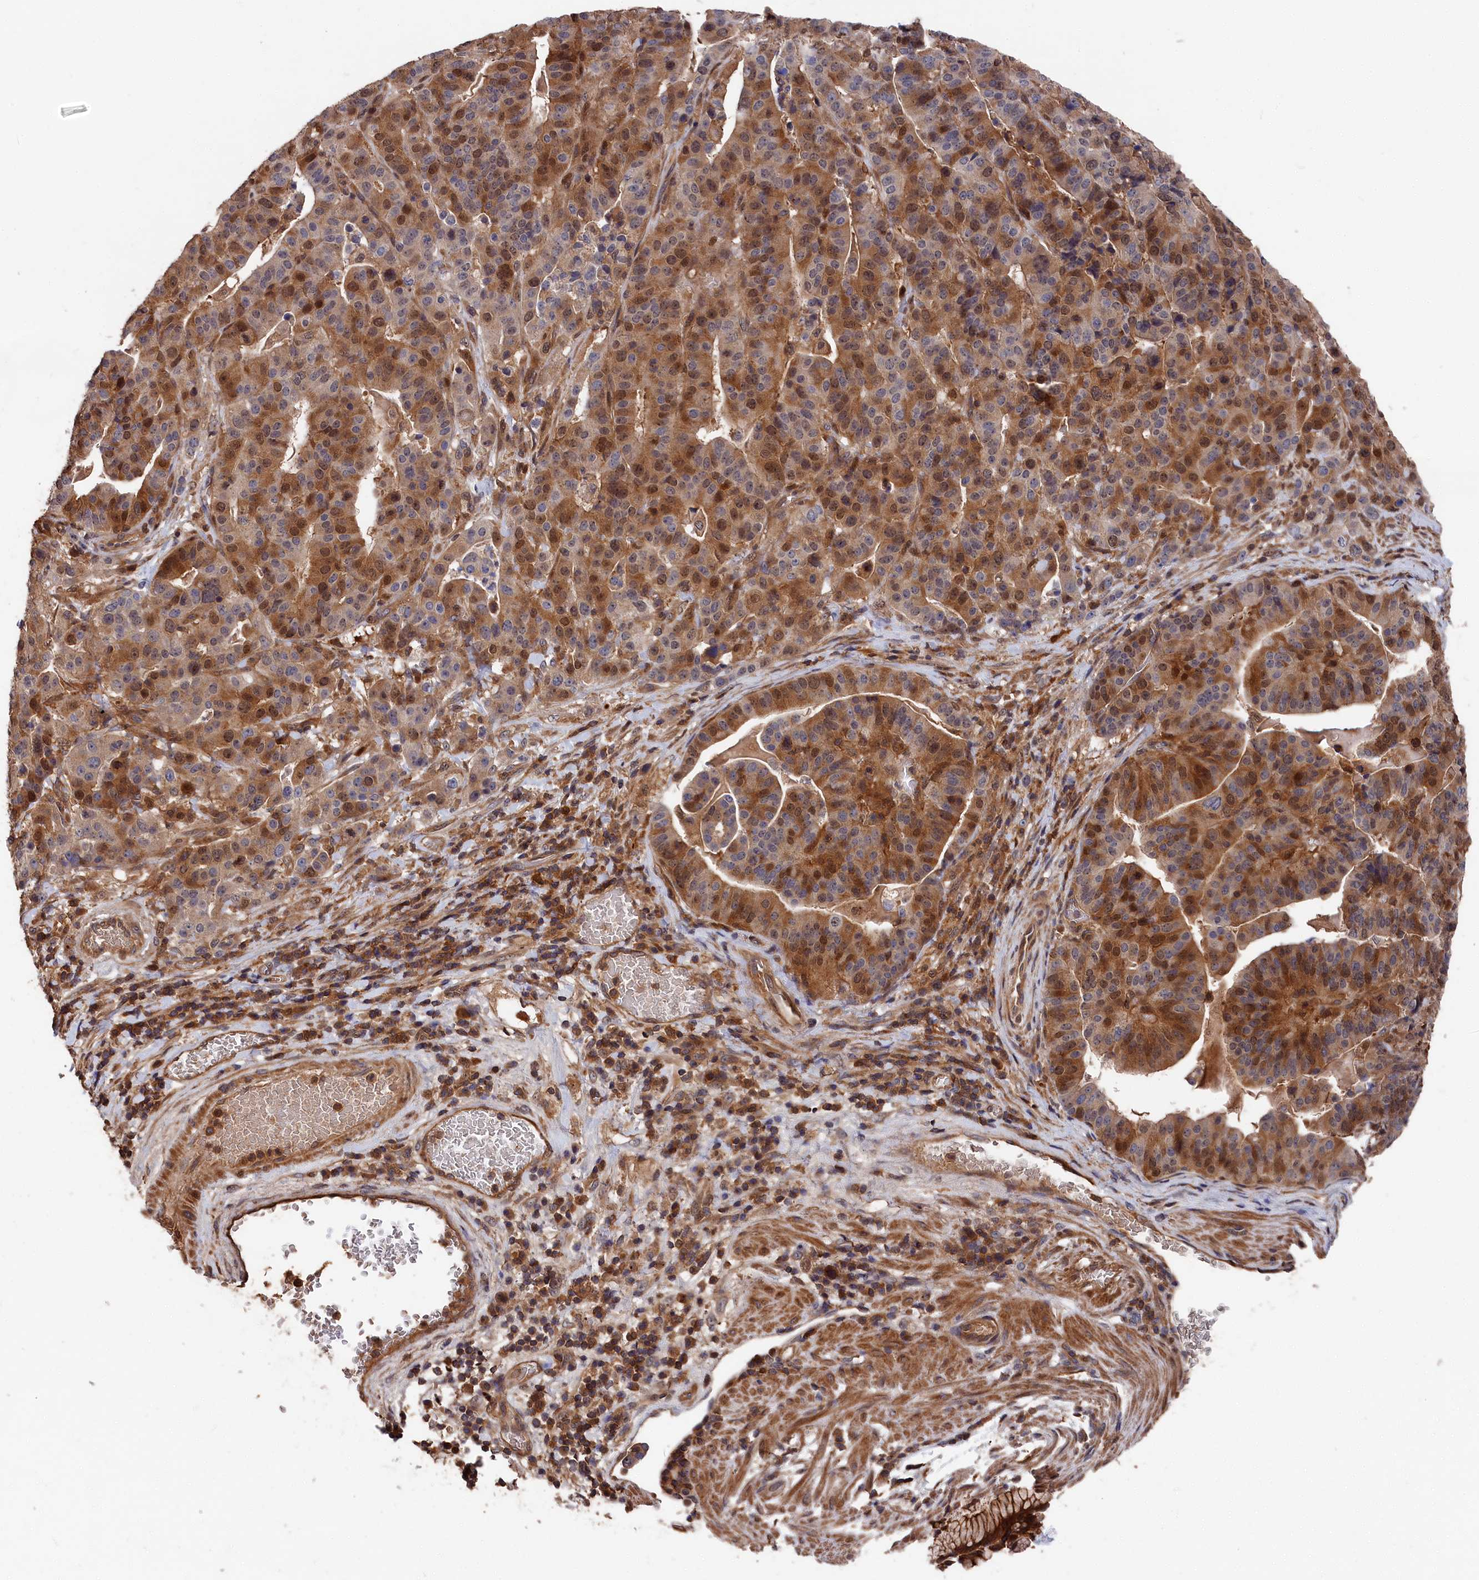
{"staining": {"intensity": "strong", "quantity": ">75%", "location": "cytoplasmic/membranous,nuclear"}, "tissue": "stomach cancer", "cell_type": "Tumor cells", "image_type": "cancer", "snomed": [{"axis": "morphology", "description": "Adenocarcinoma, NOS"}, {"axis": "topography", "description": "Stomach"}], "caption": "Adenocarcinoma (stomach) stained for a protein (brown) reveals strong cytoplasmic/membranous and nuclear positive expression in approximately >75% of tumor cells.", "gene": "RMI2", "patient": {"sex": "male", "age": 48}}